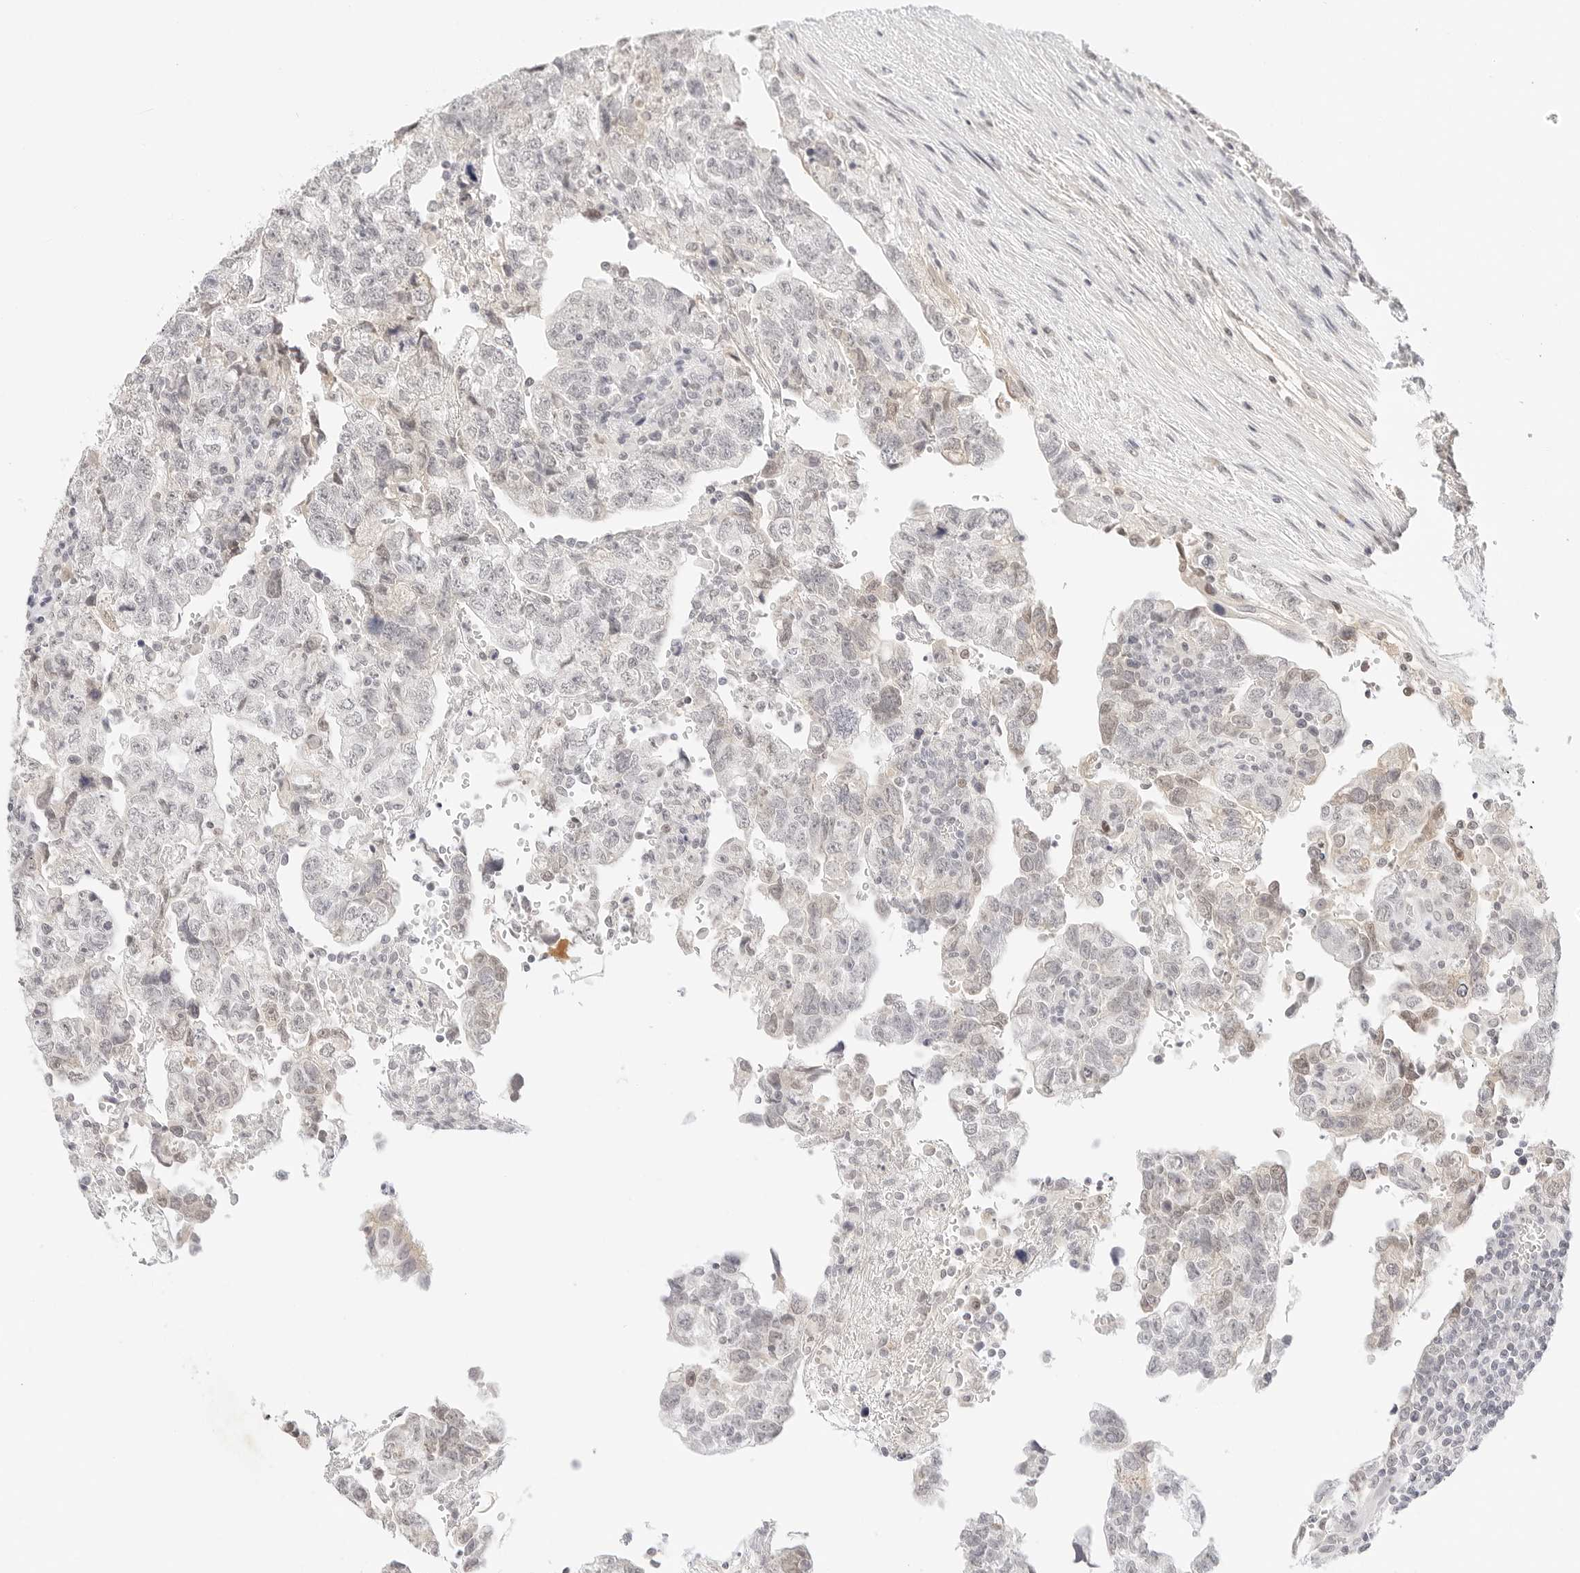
{"staining": {"intensity": "negative", "quantity": "none", "location": "none"}, "tissue": "testis cancer", "cell_type": "Tumor cells", "image_type": "cancer", "snomed": [{"axis": "morphology", "description": "Normal tissue, NOS"}, {"axis": "morphology", "description": "Carcinoma, Embryonal, NOS"}, {"axis": "topography", "description": "Testis"}], "caption": "Embryonal carcinoma (testis) stained for a protein using IHC exhibits no expression tumor cells.", "gene": "XKR4", "patient": {"sex": "male", "age": 36}}